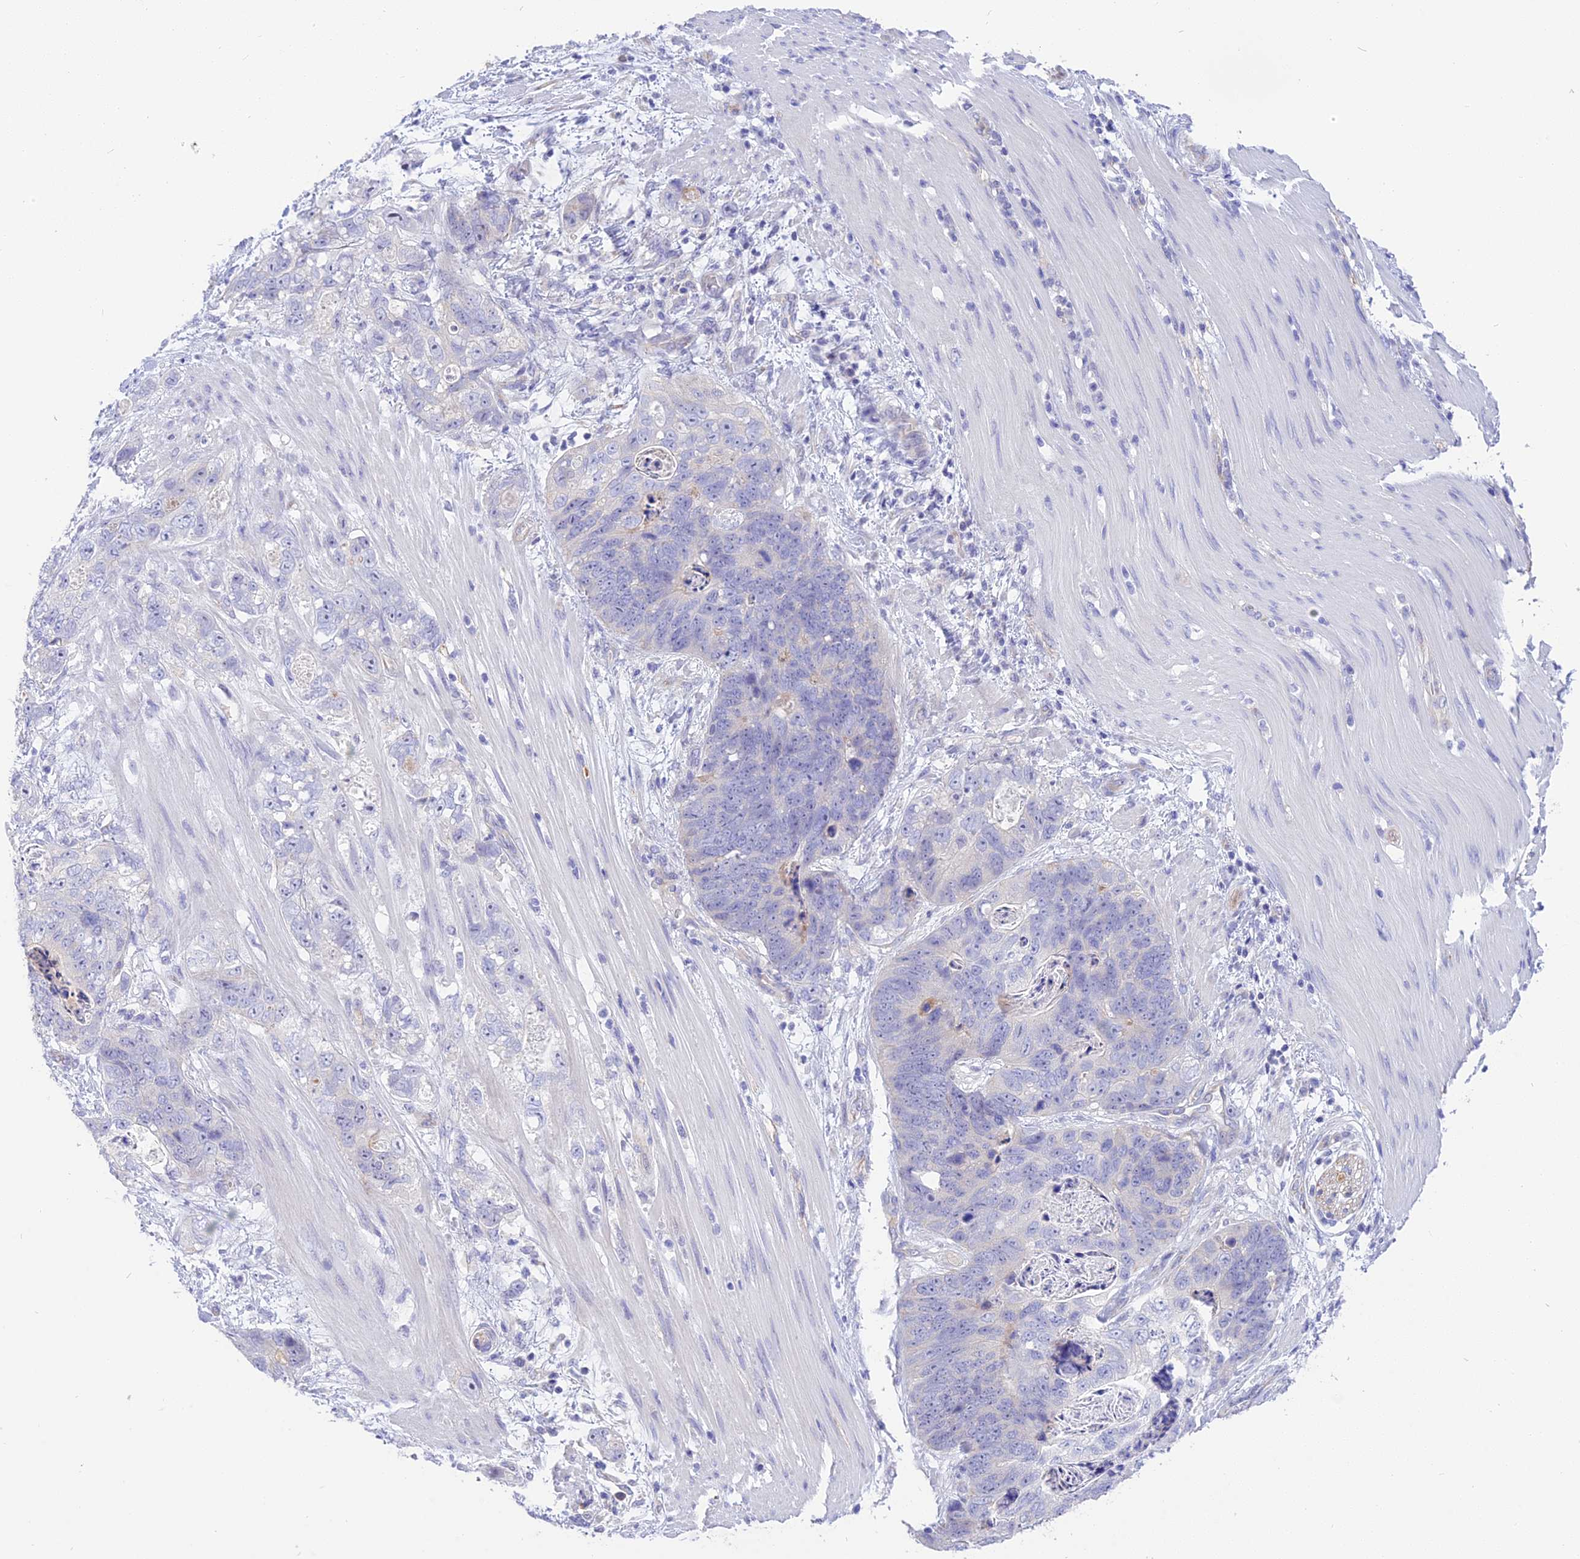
{"staining": {"intensity": "negative", "quantity": "none", "location": "none"}, "tissue": "stomach cancer", "cell_type": "Tumor cells", "image_type": "cancer", "snomed": [{"axis": "morphology", "description": "Normal tissue, NOS"}, {"axis": "morphology", "description": "Adenocarcinoma, NOS"}, {"axis": "topography", "description": "Stomach"}], "caption": "High magnification brightfield microscopy of stomach cancer stained with DAB (3,3'-diaminobenzidine) (brown) and counterstained with hematoxylin (blue): tumor cells show no significant expression. (Immunohistochemistry, brightfield microscopy, high magnification).", "gene": "DCAF16", "patient": {"sex": "female", "age": 89}}